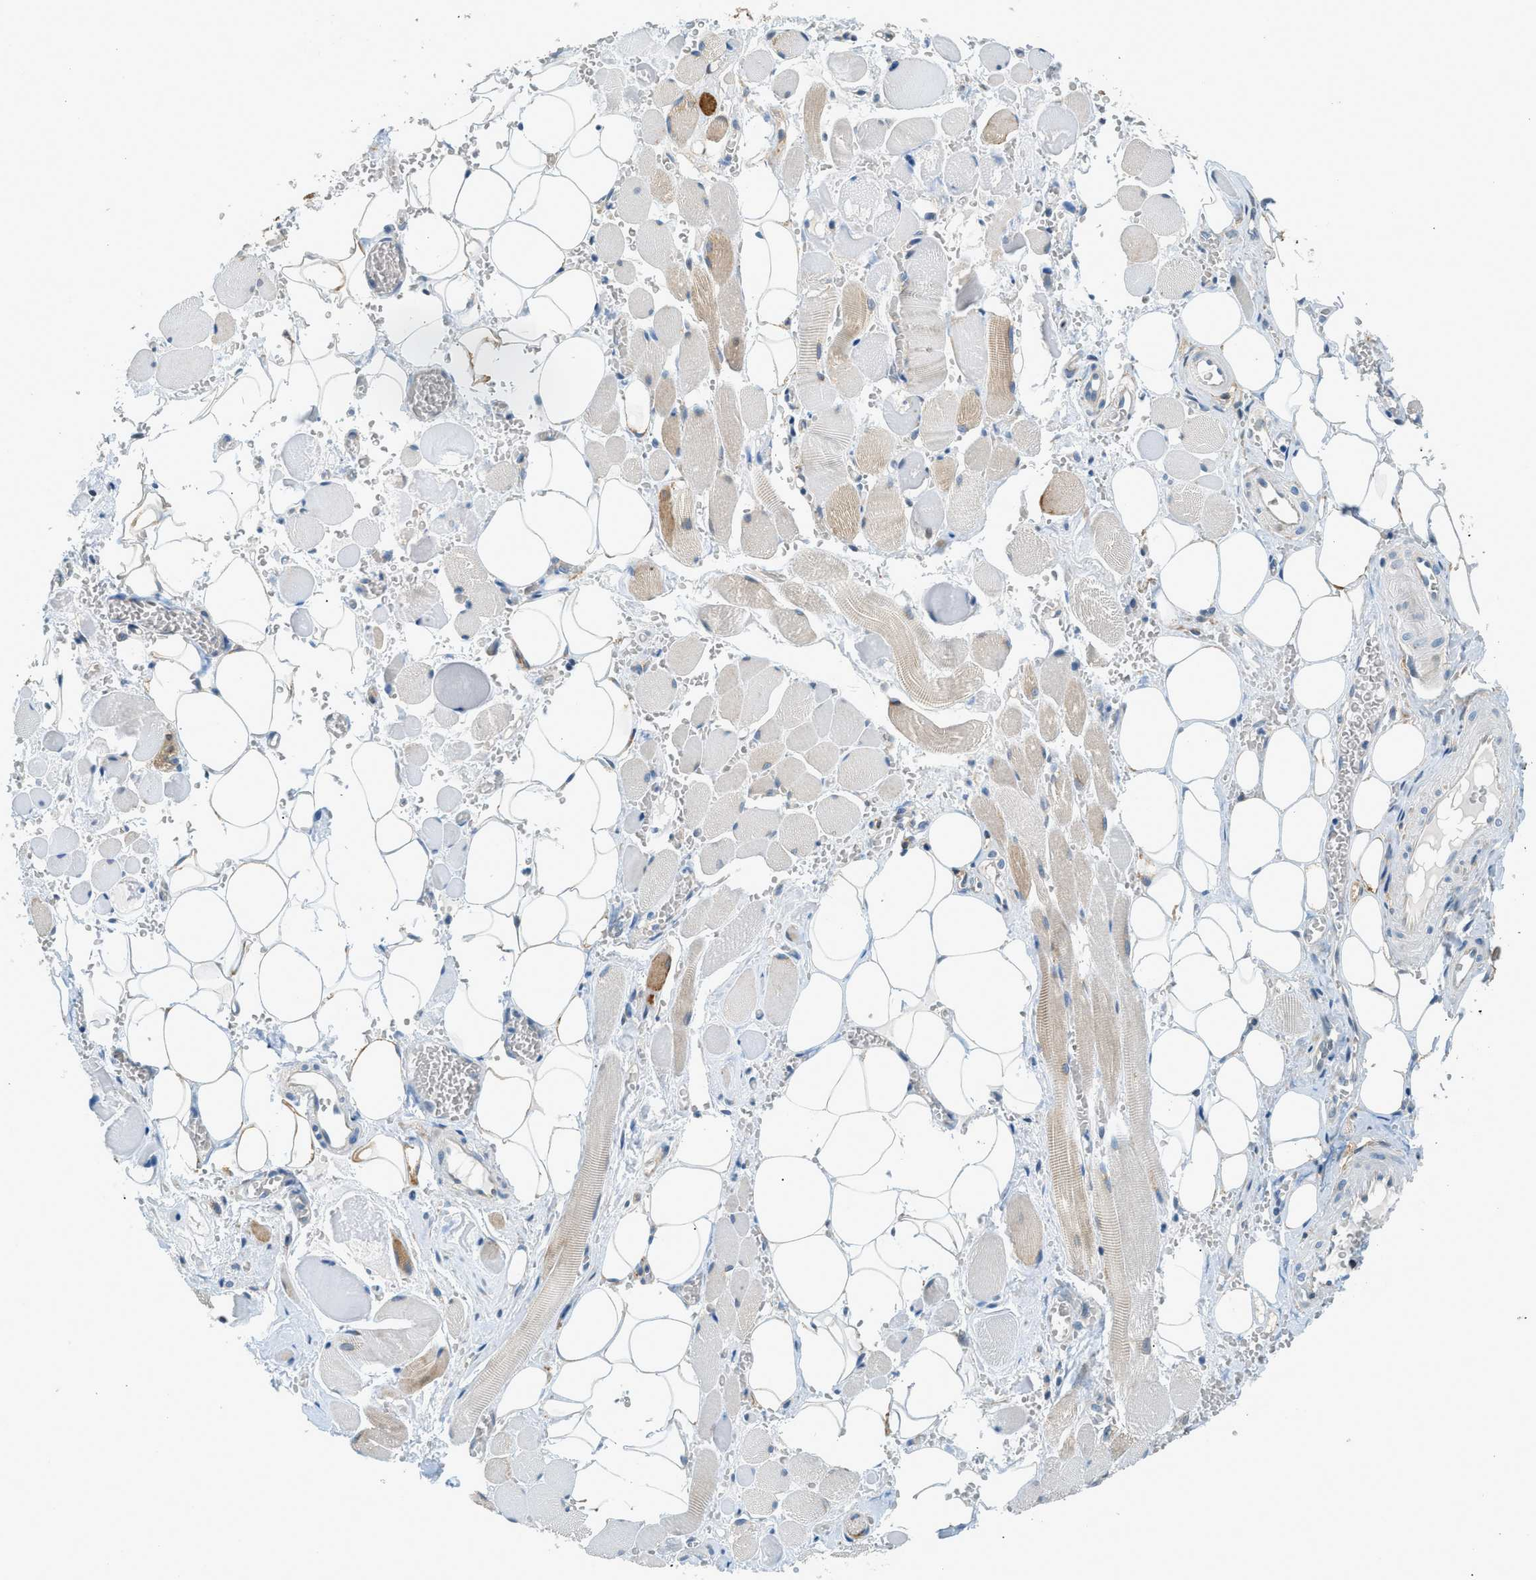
{"staining": {"intensity": "negative", "quantity": "none", "location": "none"}, "tissue": "adipose tissue", "cell_type": "Adipocytes", "image_type": "normal", "snomed": [{"axis": "morphology", "description": "Squamous cell carcinoma, NOS"}, {"axis": "topography", "description": "Oral tissue"}, {"axis": "topography", "description": "Head-Neck"}], "caption": "IHC image of benign adipose tissue: human adipose tissue stained with DAB (3,3'-diaminobenzidine) reveals no significant protein expression in adipocytes.", "gene": "ZNF367", "patient": {"sex": "female", "age": 50}}